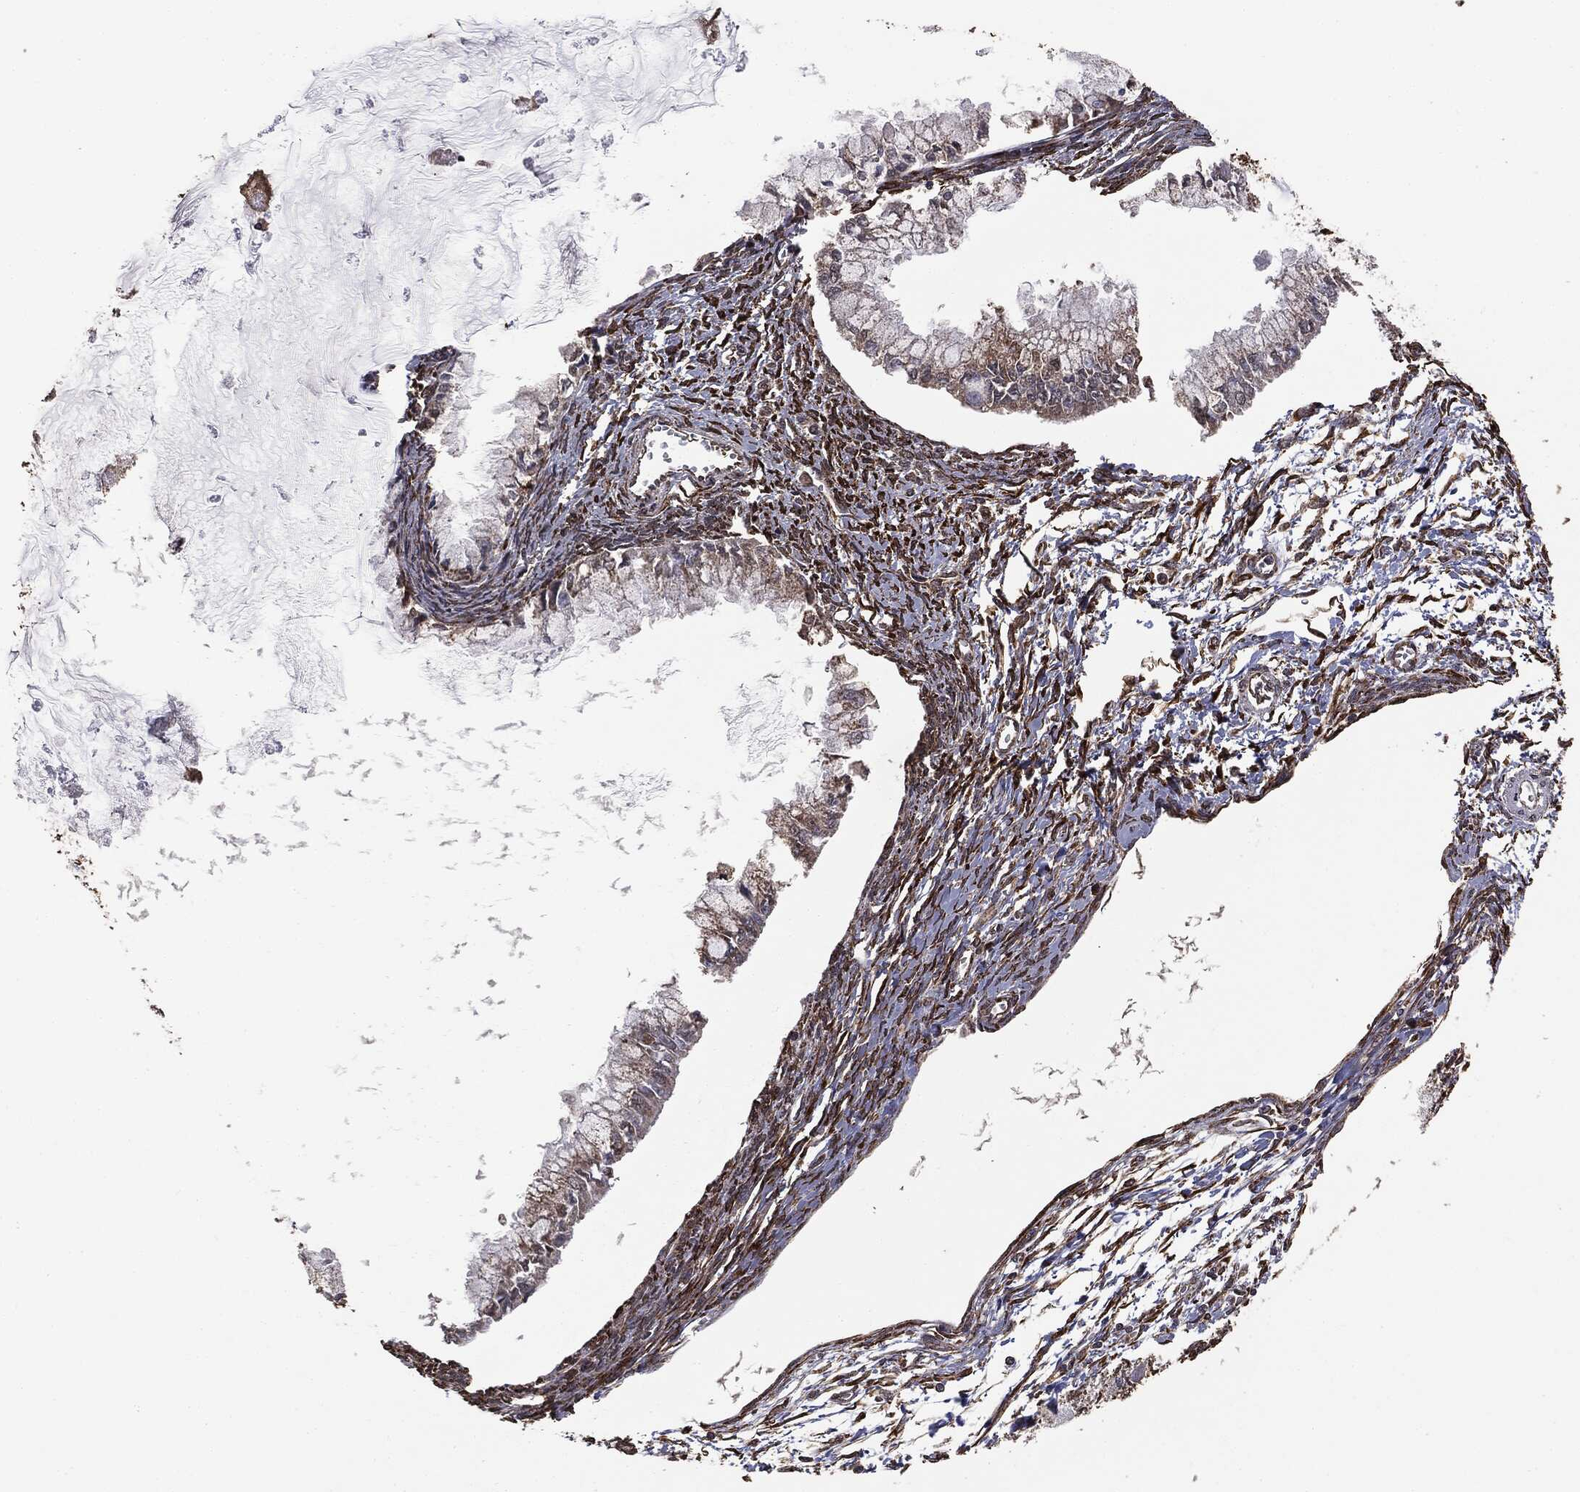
{"staining": {"intensity": "negative", "quantity": "none", "location": "none"}, "tissue": "ovarian cancer", "cell_type": "Tumor cells", "image_type": "cancer", "snomed": [{"axis": "morphology", "description": "Cystadenocarcinoma, mucinous, NOS"}, {"axis": "topography", "description": "Ovary"}], "caption": "High power microscopy image of an immunohistochemistry (IHC) image of mucinous cystadenocarcinoma (ovarian), revealing no significant expression in tumor cells.", "gene": "MTOR", "patient": {"sex": "female", "age": 34}}